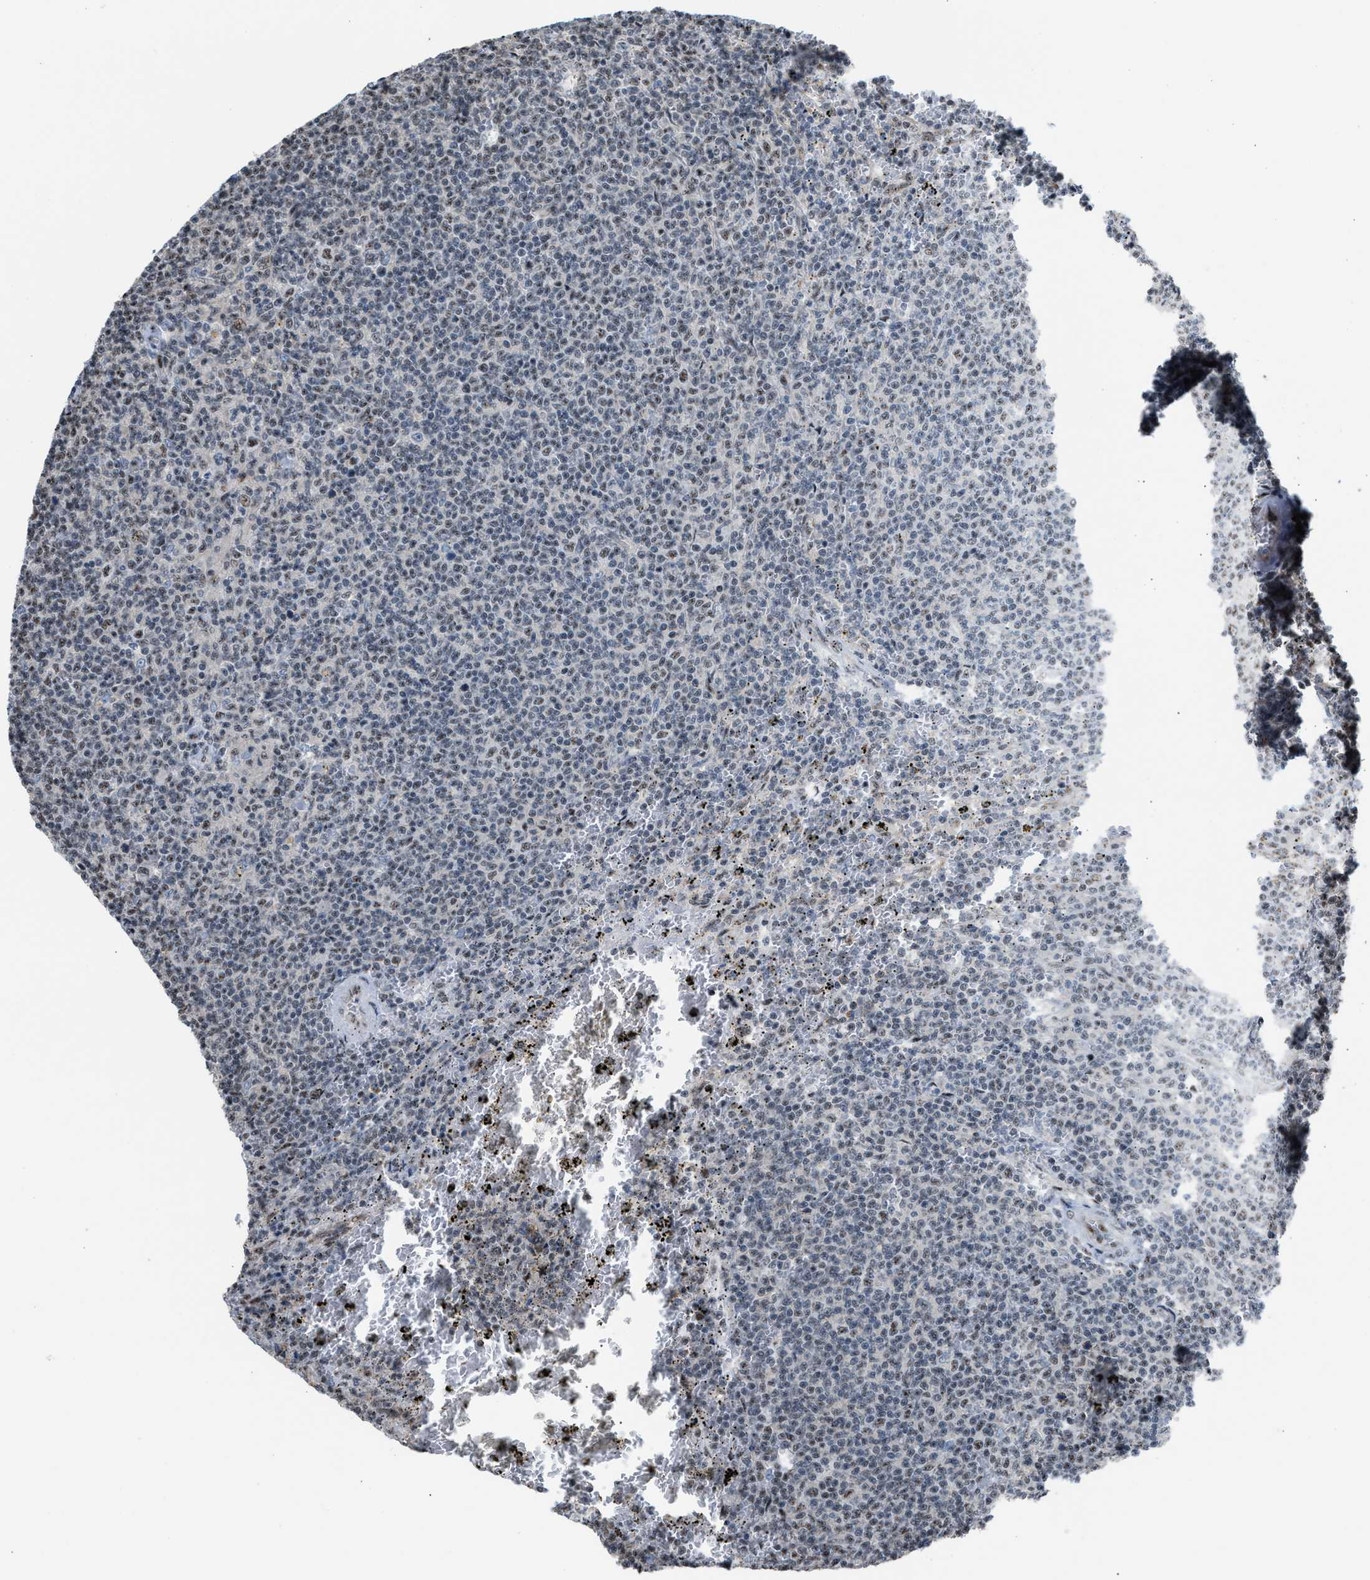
{"staining": {"intensity": "weak", "quantity": "<25%", "location": "nuclear"}, "tissue": "lymphoma", "cell_type": "Tumor cells", "image_type": "cancer", "snomed": [{"axis": "morphology", "description": "Malignant lymphoma, non-Hodgkin's type, Low grade"}, {"axis": "topography", "description": "Spleen"}], "caption": "High power microscopy micrograph of an immunohistochemistry (IHC) histopathology image of lymphoma, revealing no significant positivity in tumor cells. (Immunohistochemistry (ihc), brightfield microscopy, high magnification).", "gene": "CENPP", "patient": {"sex": "female", "age": 50}}